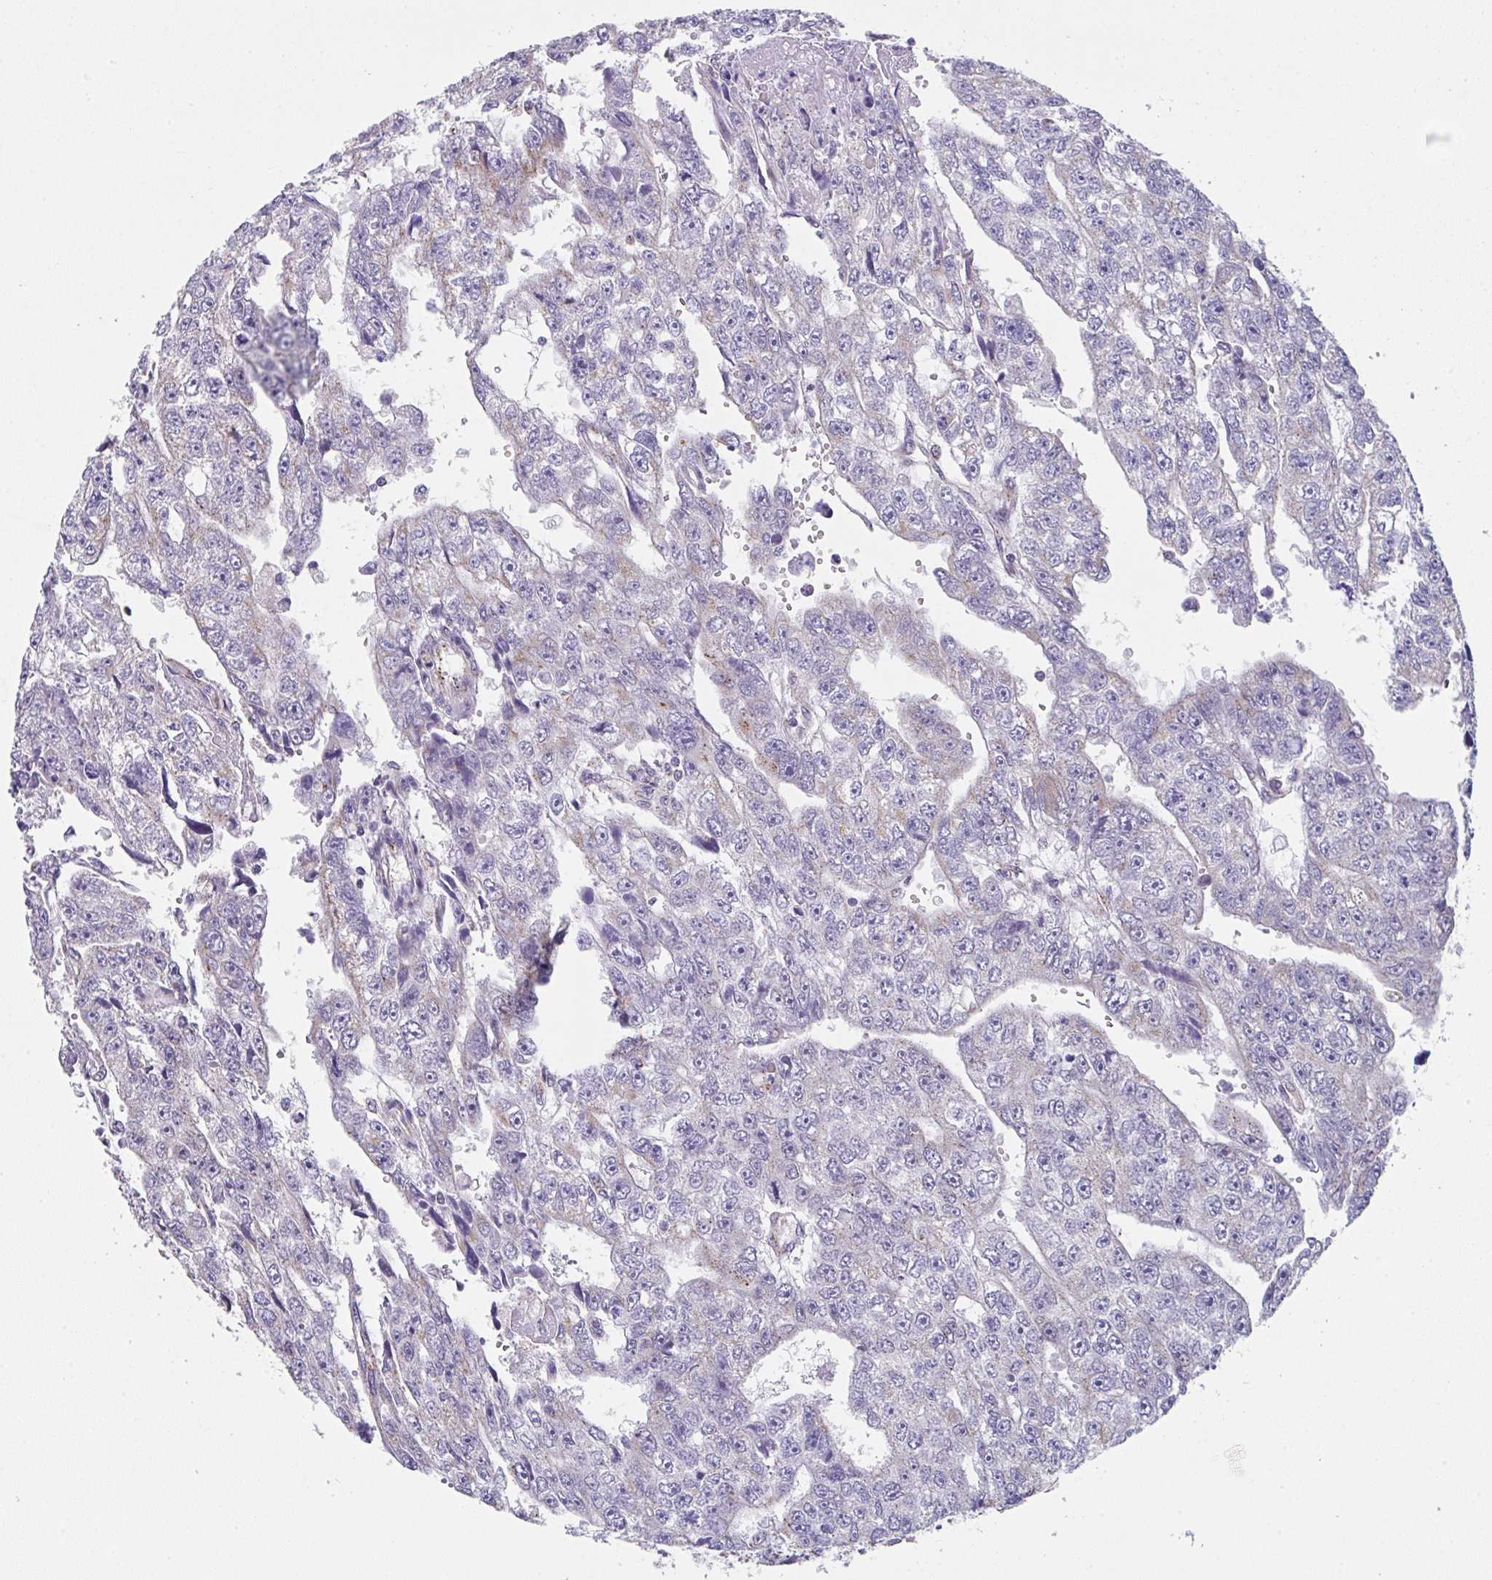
{"staining": {"intensity": "moderate", "quantity": "<25%", "location": "cytoplasmic/membranous"}, "tissue": "testis cancer", "cell_type": "Tumor cells", "image_type": "cancer", "snomed": [{"axis": "morphology", "description": "Carcinoma, Embryonal, NOS"}, {"axis": "topography", "description": "Testis"}], "caption": "Embryonal carcinoma (testis) stained with immunohistochemistry (IHC) demonstrates moderate cytoplasmic/membranous expression in about <25% of tumor cells.", "gene": "PROSER3", "patient": {"sex": "male", "age": 20}}